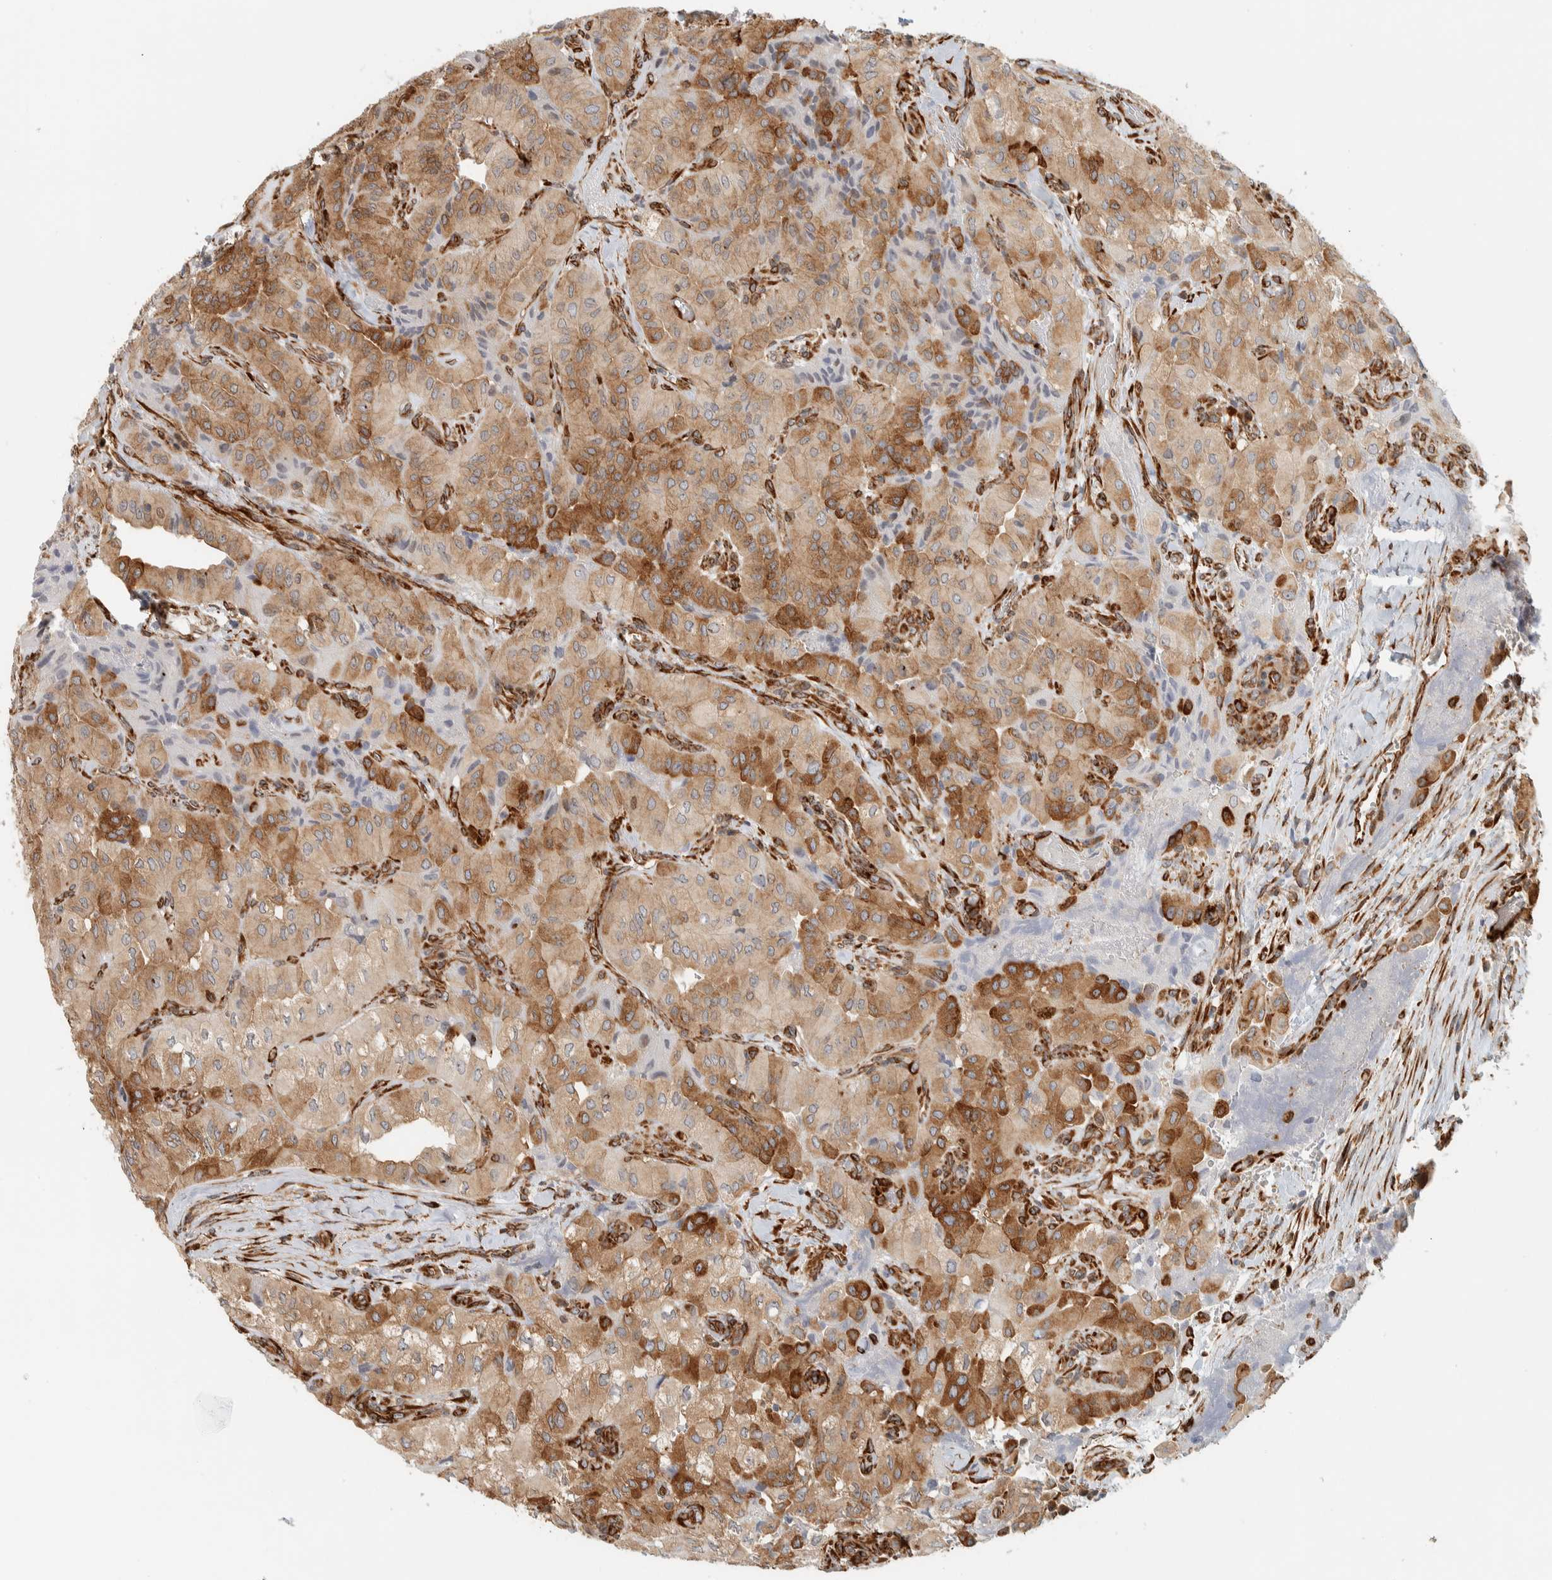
{"staining": {"intensity": "moderate", "quantity": ">75%", "location": "cytoplasmic/membranous"}, "tissue": "thyroid cancer", "cell_type": "Tumor cells", "image_type": "cancer", "snomed": [{"axis": "morphology", "description": "Papillary adenocarcinoma, NOS"}, {"axis": "topography", "description": "Thyroid gland"}], "caption": "Immunohistochemistry (DAB) staining of human papillary adenocarcinoma (thyroid) exhibits moderate cytoplasmic/membranous protein staining in about >75% of tumor cells. (Stains: DAB (3,3'-diaminobenzidine) in brown, nuclei in blue, Microscopy: brightfield microscopy at high magnification).", "gene": "LLGL2", "patient": {"sex": "female", "age": 59}}